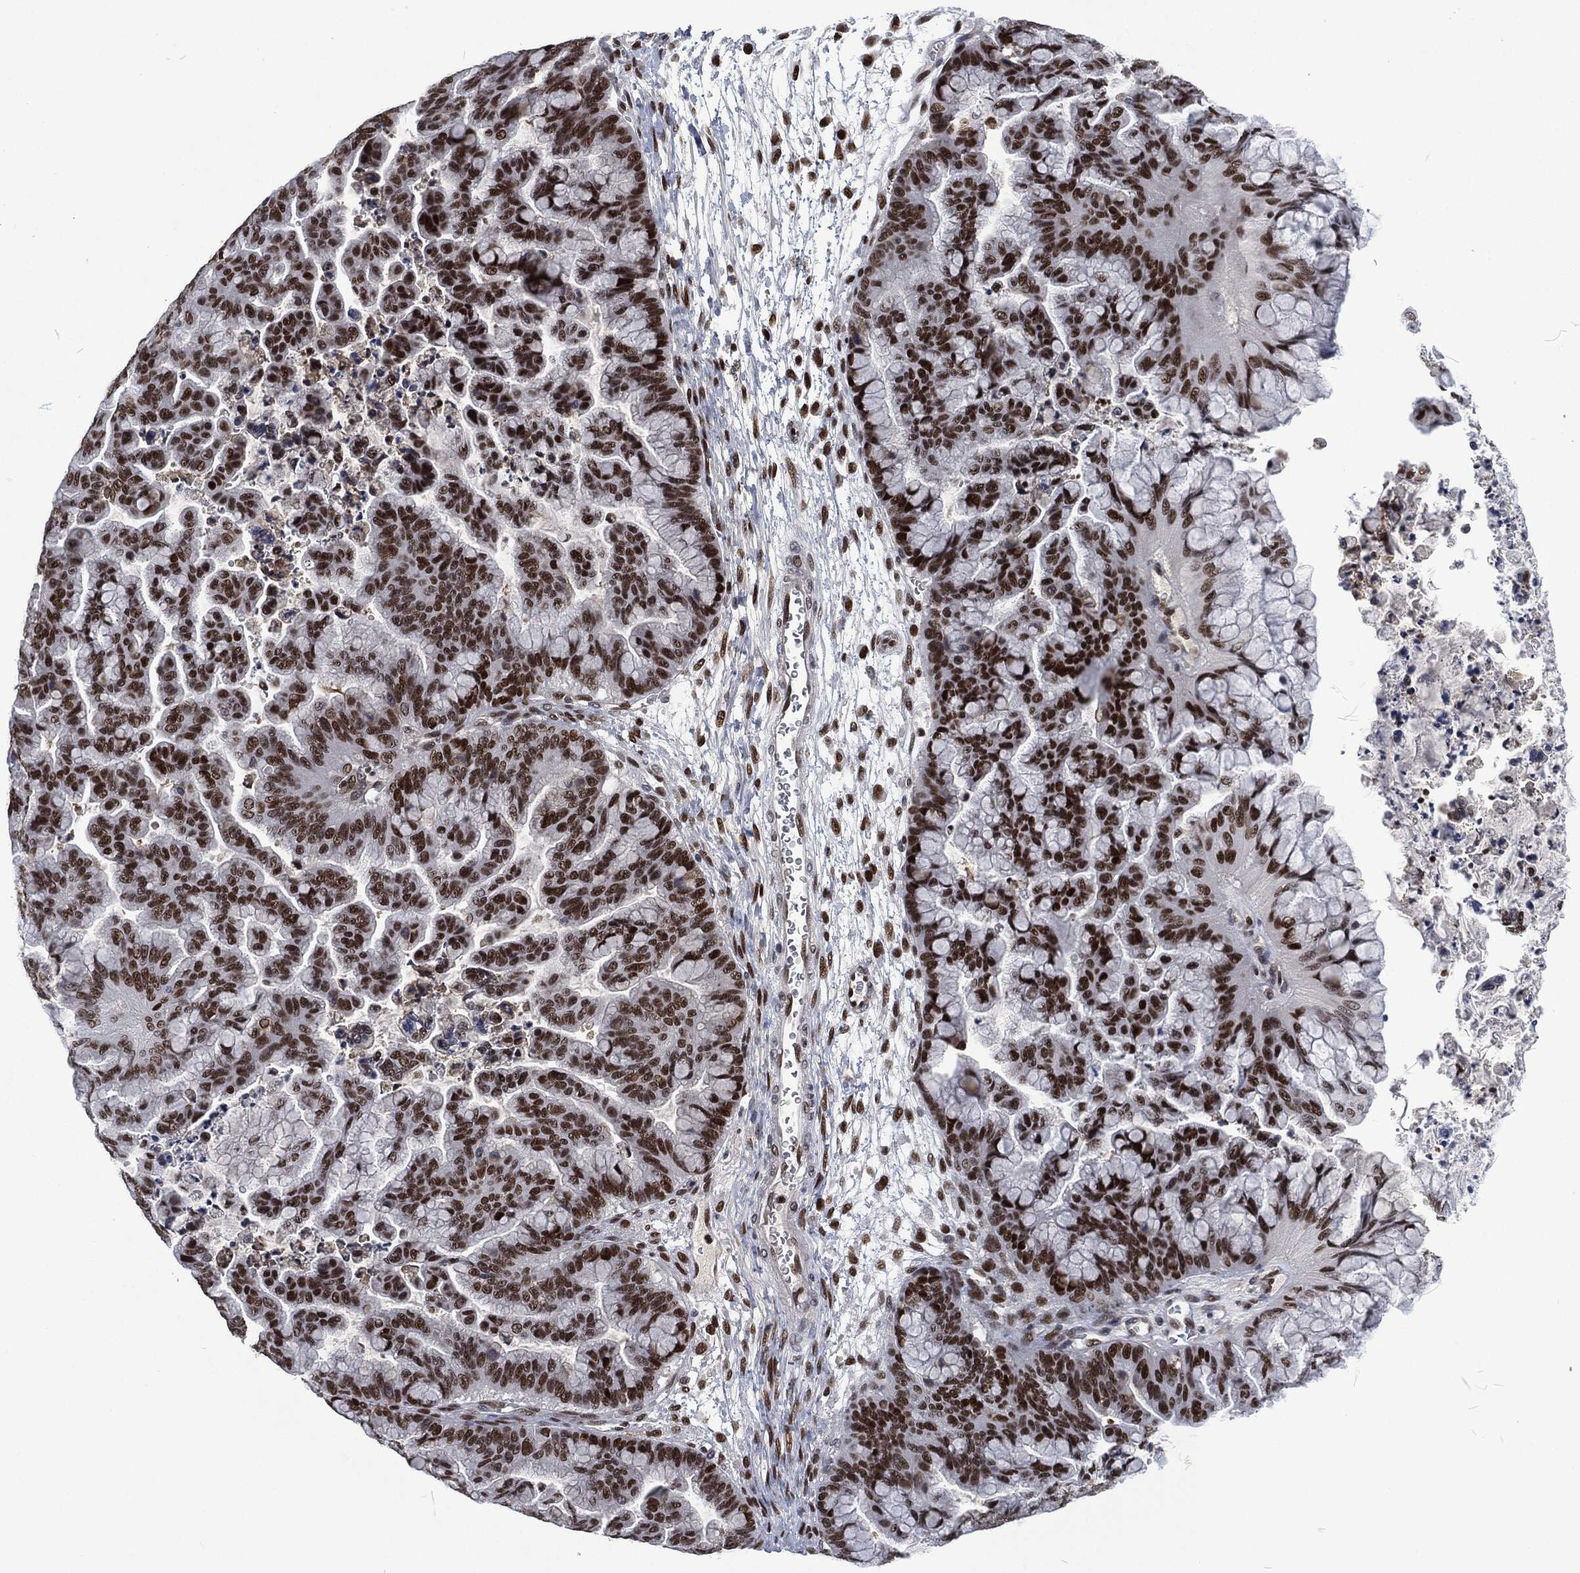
{"staining": {"intensity": "strong", "quantity": "25%-75%", "location": "nuclear"}, "tissue": "ovarian cancer", "cell_type": "Tumor cells", "image_type": "cancer", "snomed": [{"axis": "morphology", "description": "Cystadenocarcinoma, mucinous, NOS"}, {"axis": "topography", "description": "Ovary"}], "caption": "Immunohistochemistry (IHC) photomicrograph of human ovarian cancer (mucinous cystadenocarcinoma) stained for a protein (brown), which demonstrates high levels of strong nuclear positivity in approximately 25%-75% of tumor cells.", "gene": "DCPS", "patient": {"sex": "female", "age": 67}}